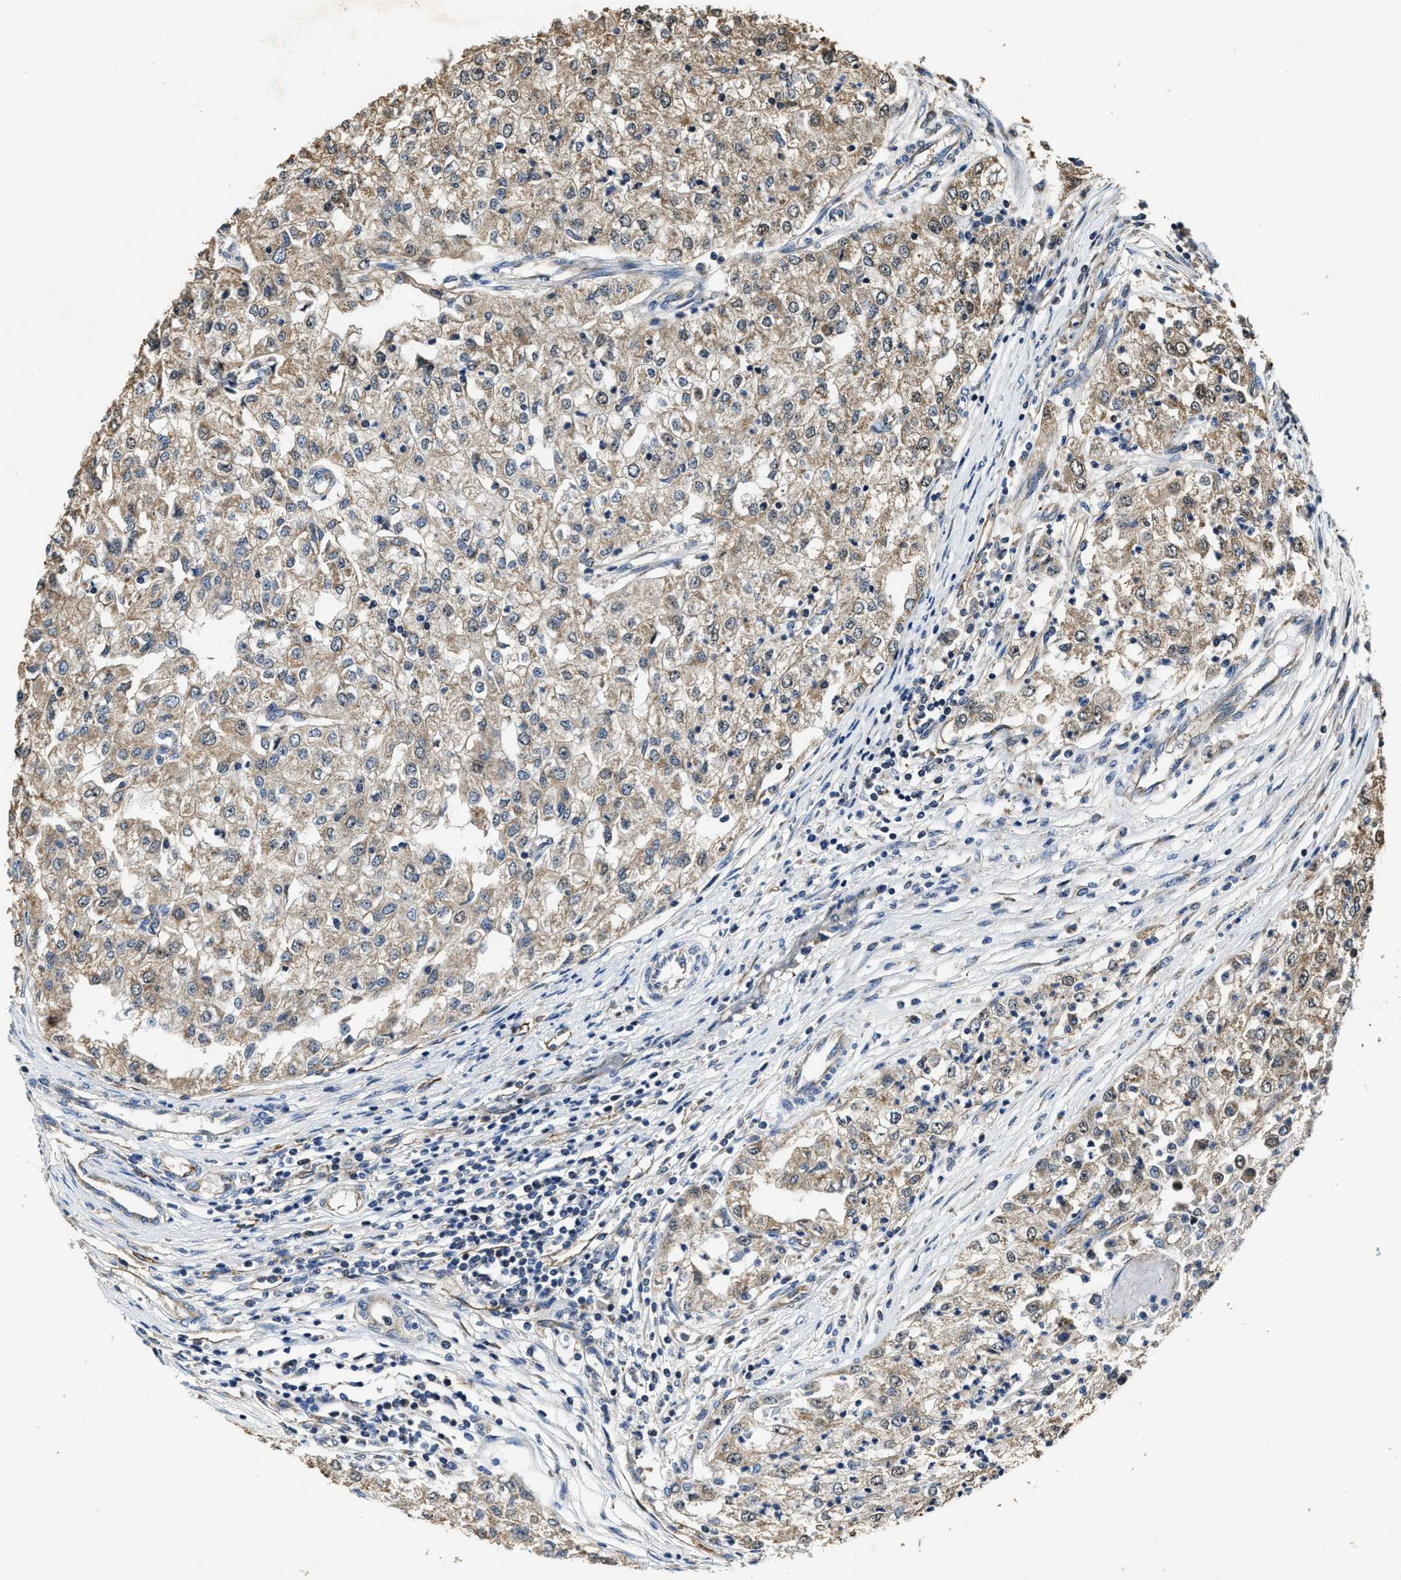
{"staining": {"intensity": "moderate", "quantity": ">75%", "location": "cytoplasmic/membranous"}, "tissue": "renal cancer", "cell_type": "Tumor cells", "image_type": "cancer", "snomed": [{"axis": "morphology", "description": "Adenocarcinoma, NOS"}, {"axis": "topography", "description": "Kidney"}], "caption": "Moderate cytoplasmic/membranous expression for a protein is appreciated in approximately >75% of tumor cells of renal cancer using immunohistochemistry (IHC).", "gene": "GFRA3", "patient": {"sex": "female", "age": 54}}